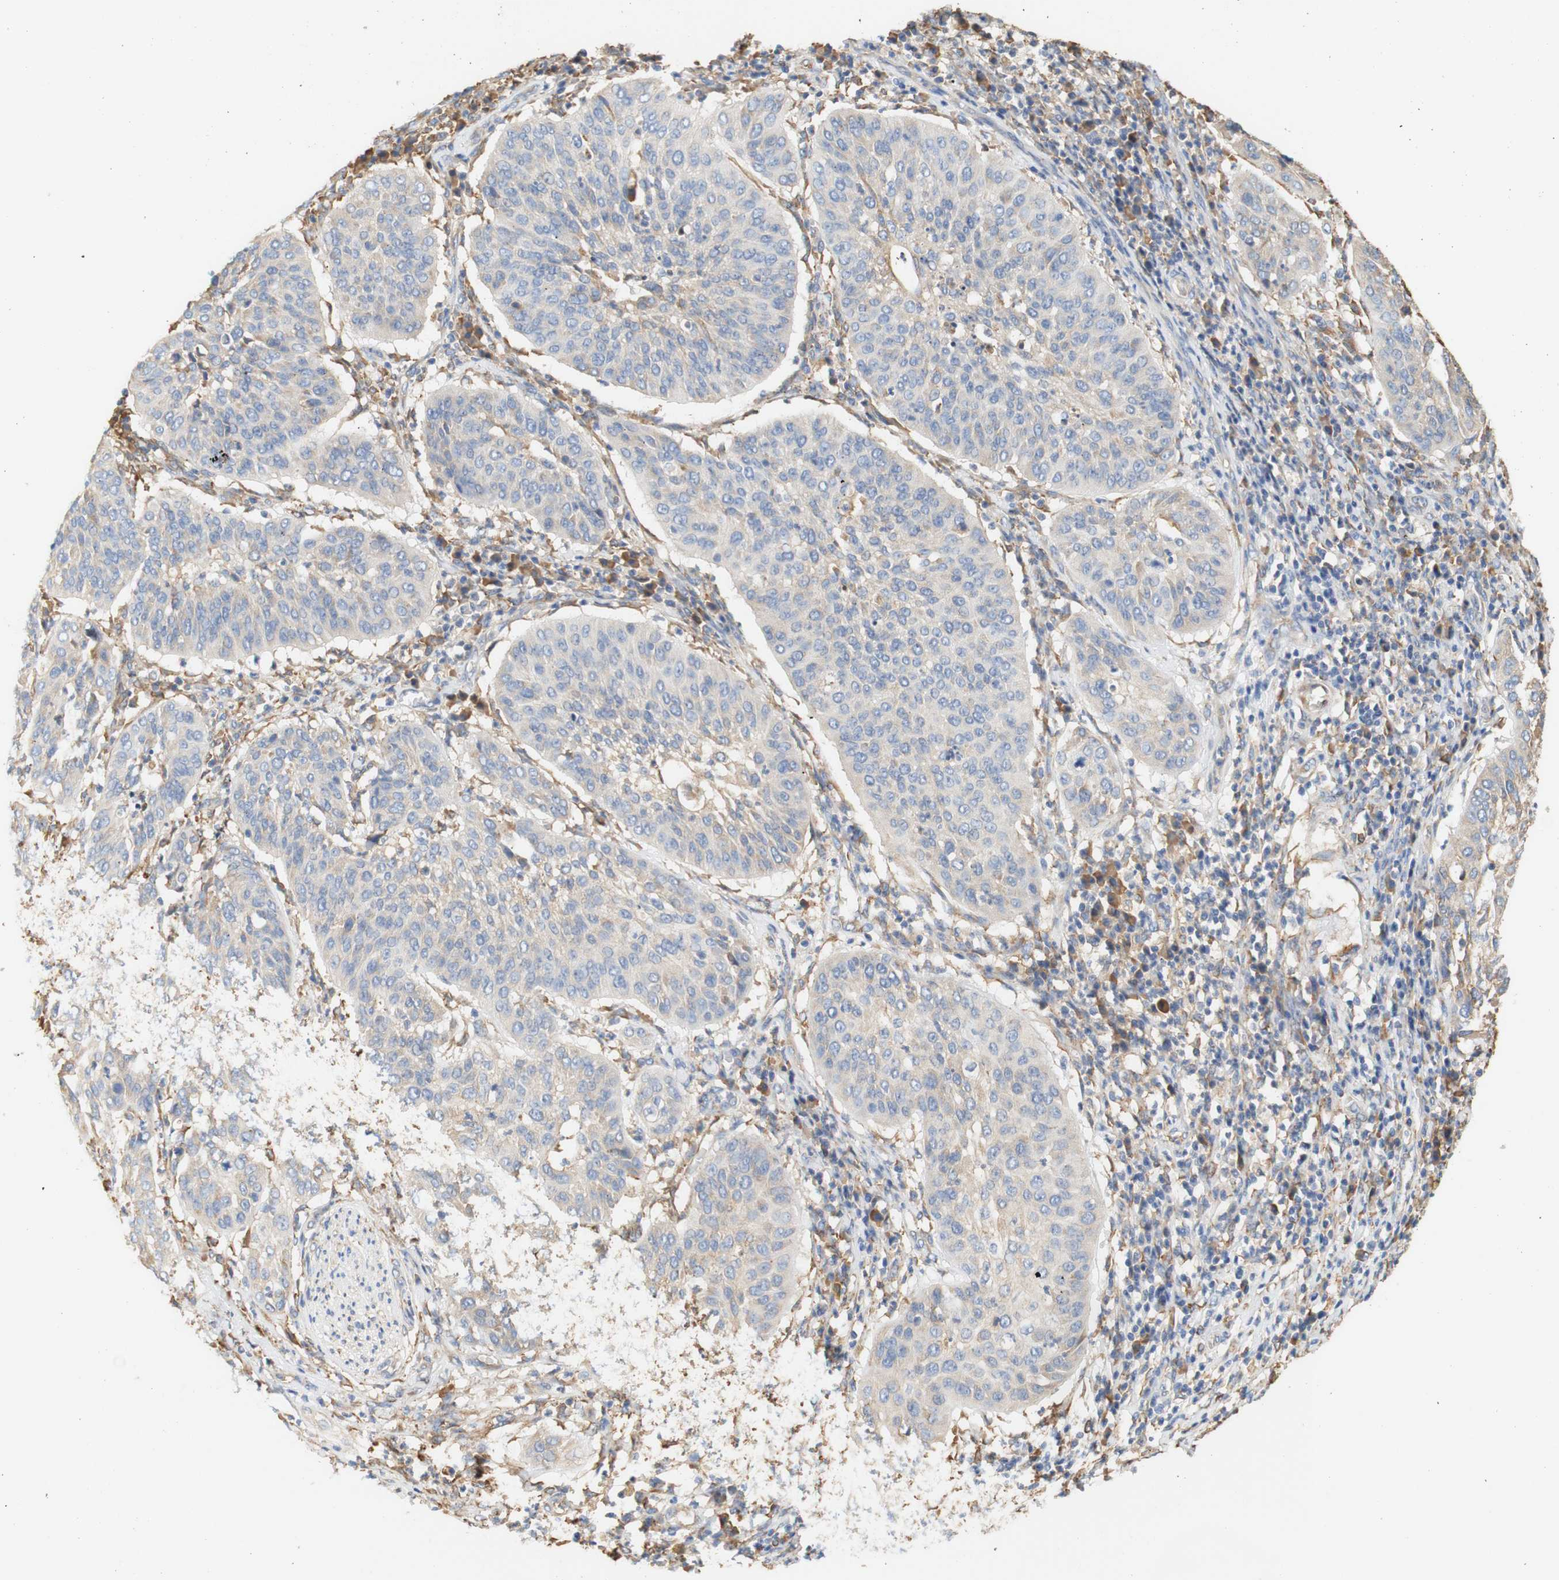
{"staining": {"intensity": "negative", "quantity": "none", "location": "none"}, "tissue": "cervical cancer", "cell_type": "Tumor cells", "image_type": "cancer", "snomed": [{"axis": "morphology", "description": "Normal tissue, NOS"}, {"axis": "morphology", "description": "Squamous cell carcinoma, NOS"}, {"axis": "topography", "description": "Cervix"}], "caption": "Cervical squamous cell carcinoma was stained to show a protein in brown. There is no significant staining in tumor cells.", "gene": "EIF2AK4", "patient": {"sex": "female", "age": 39}}